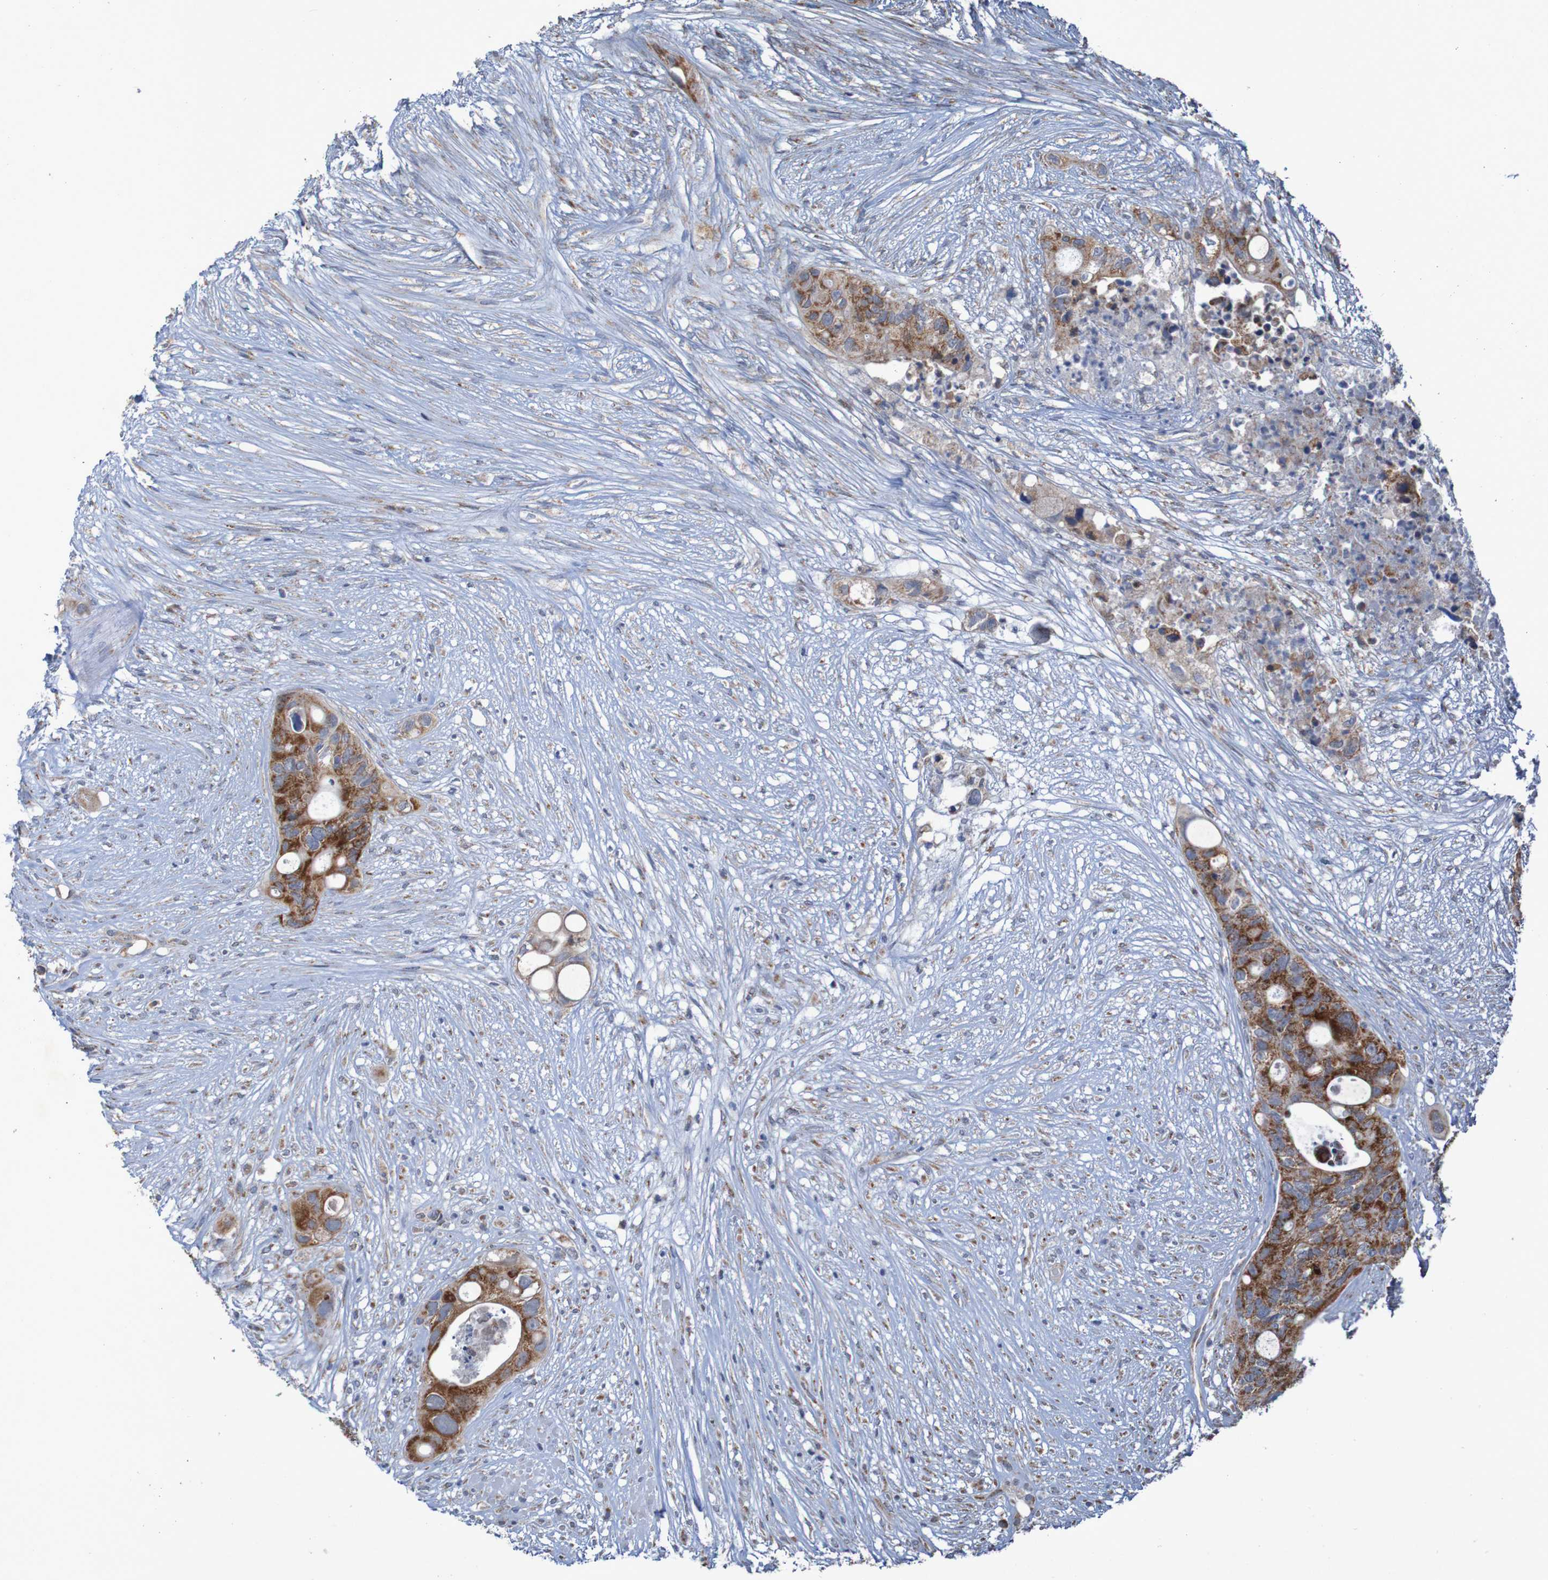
{"staining": {"intensity": "strong", "quantity": ">75%", "location": "cytoplasmic/membranous"}, "tissue": "colorectal cancer", "cell_type": "Tumor cells", "image_type": "cancer", "snomed": [{"axis": "morphology", "description": "Adenocarcinoma, NOS"}, {"axis": "topography", "description": "Colon"}], "caption": "A brown stain highlights strong cytoplasmic/membranous staining of a protein in human colorectal adenocarcinoma tumor cells.", "gene": "CCDC51", "patient": {"sex": "female", "age": 57}}